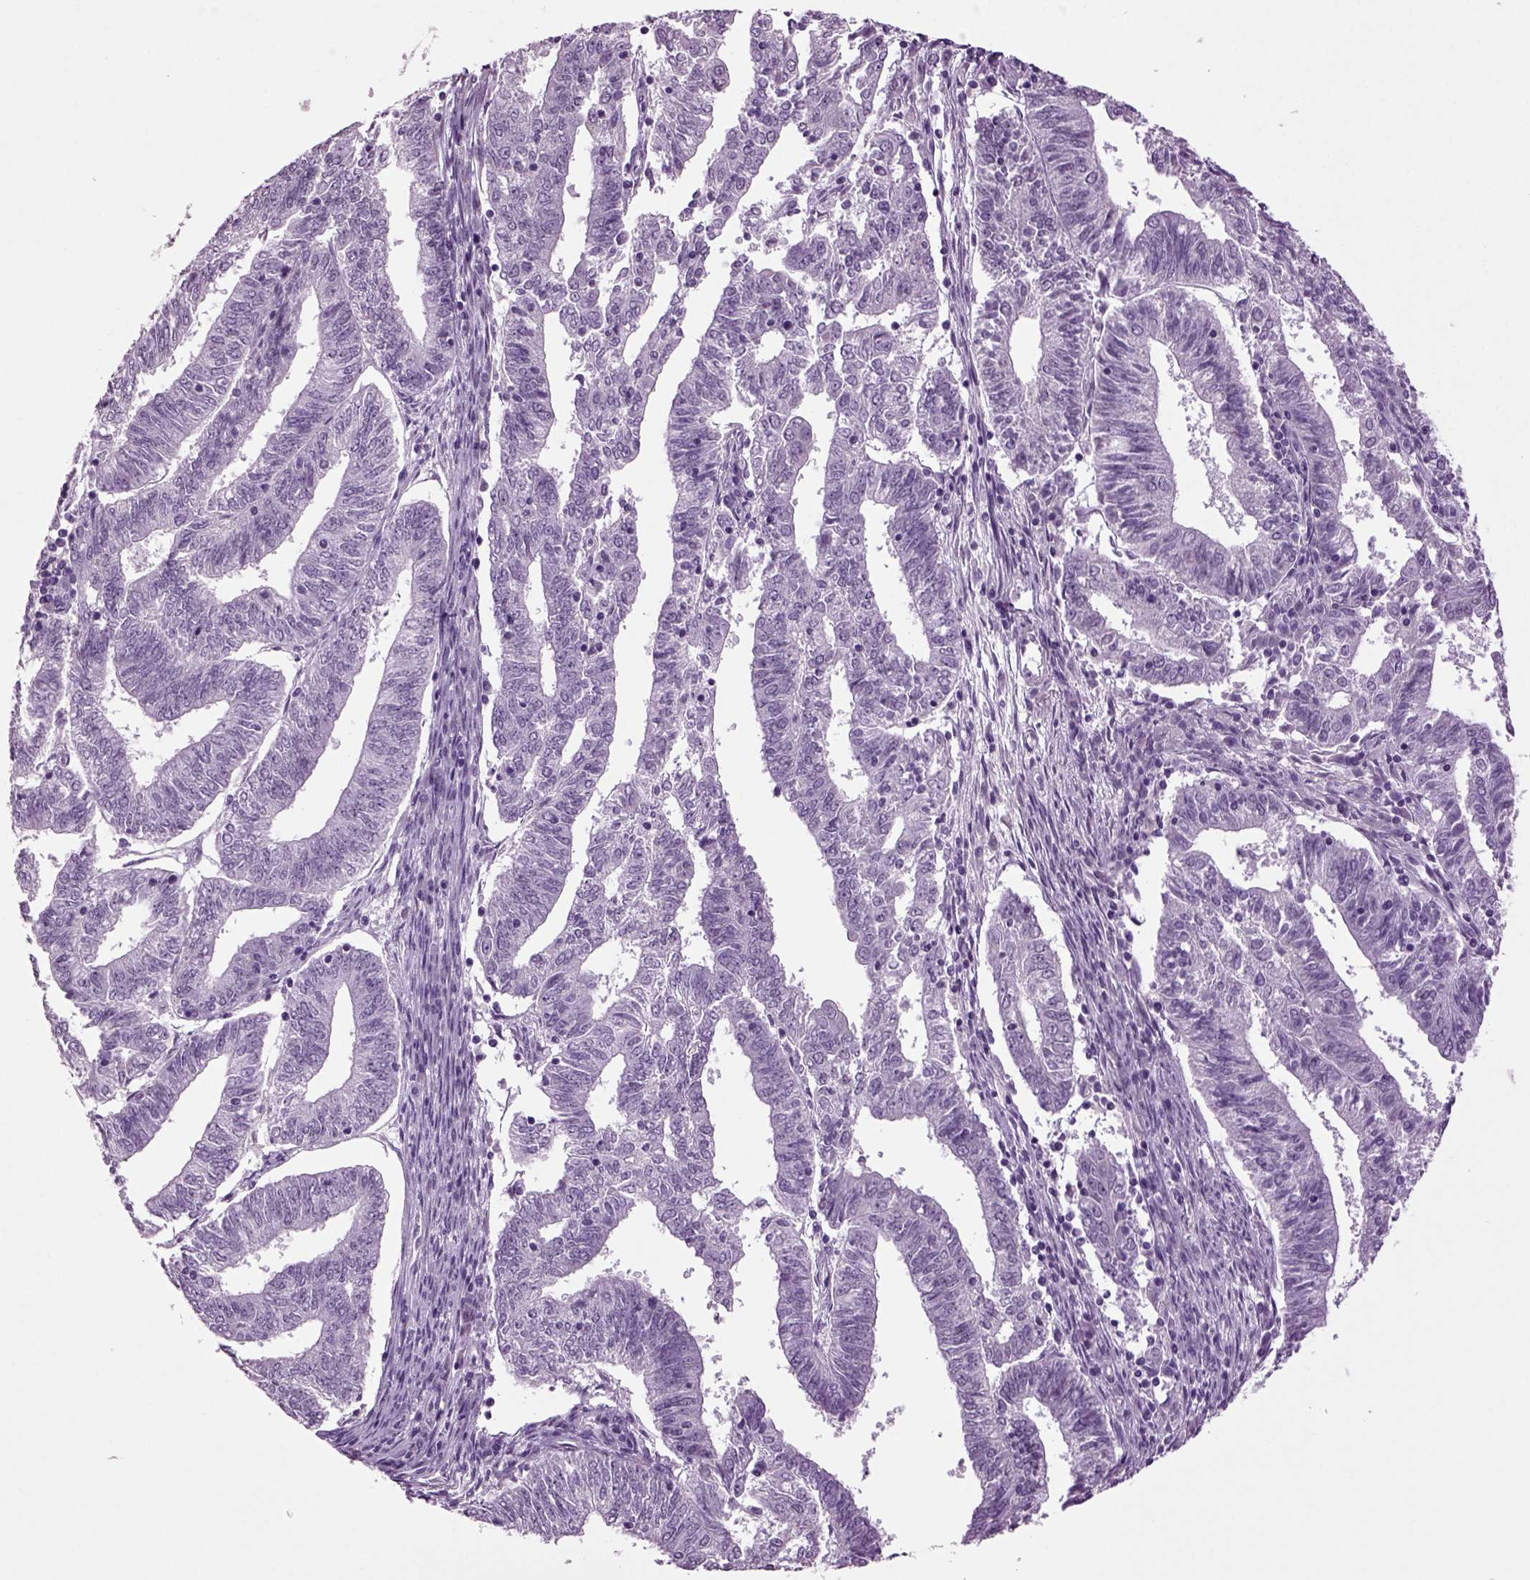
{"staining": {"intensity": "negative", "quantity": "none", "location": "none"}, "tissue": "endometrial cancer", "cell_type": "Tumor cells", "image_type": "cancer", "snomed": [{"axis": "morphology", "description": "Adenocarcinoma, NOS"}, {"axis": "topography", "description": "Endometrium"}], "caption": "This is an immunohistochemistry micrograph of adenocarcinoma (endometrial). There is no staining in tumor cells.", "gene": "SLC17A6", "patient": {"sex": "female", "age": 82}}